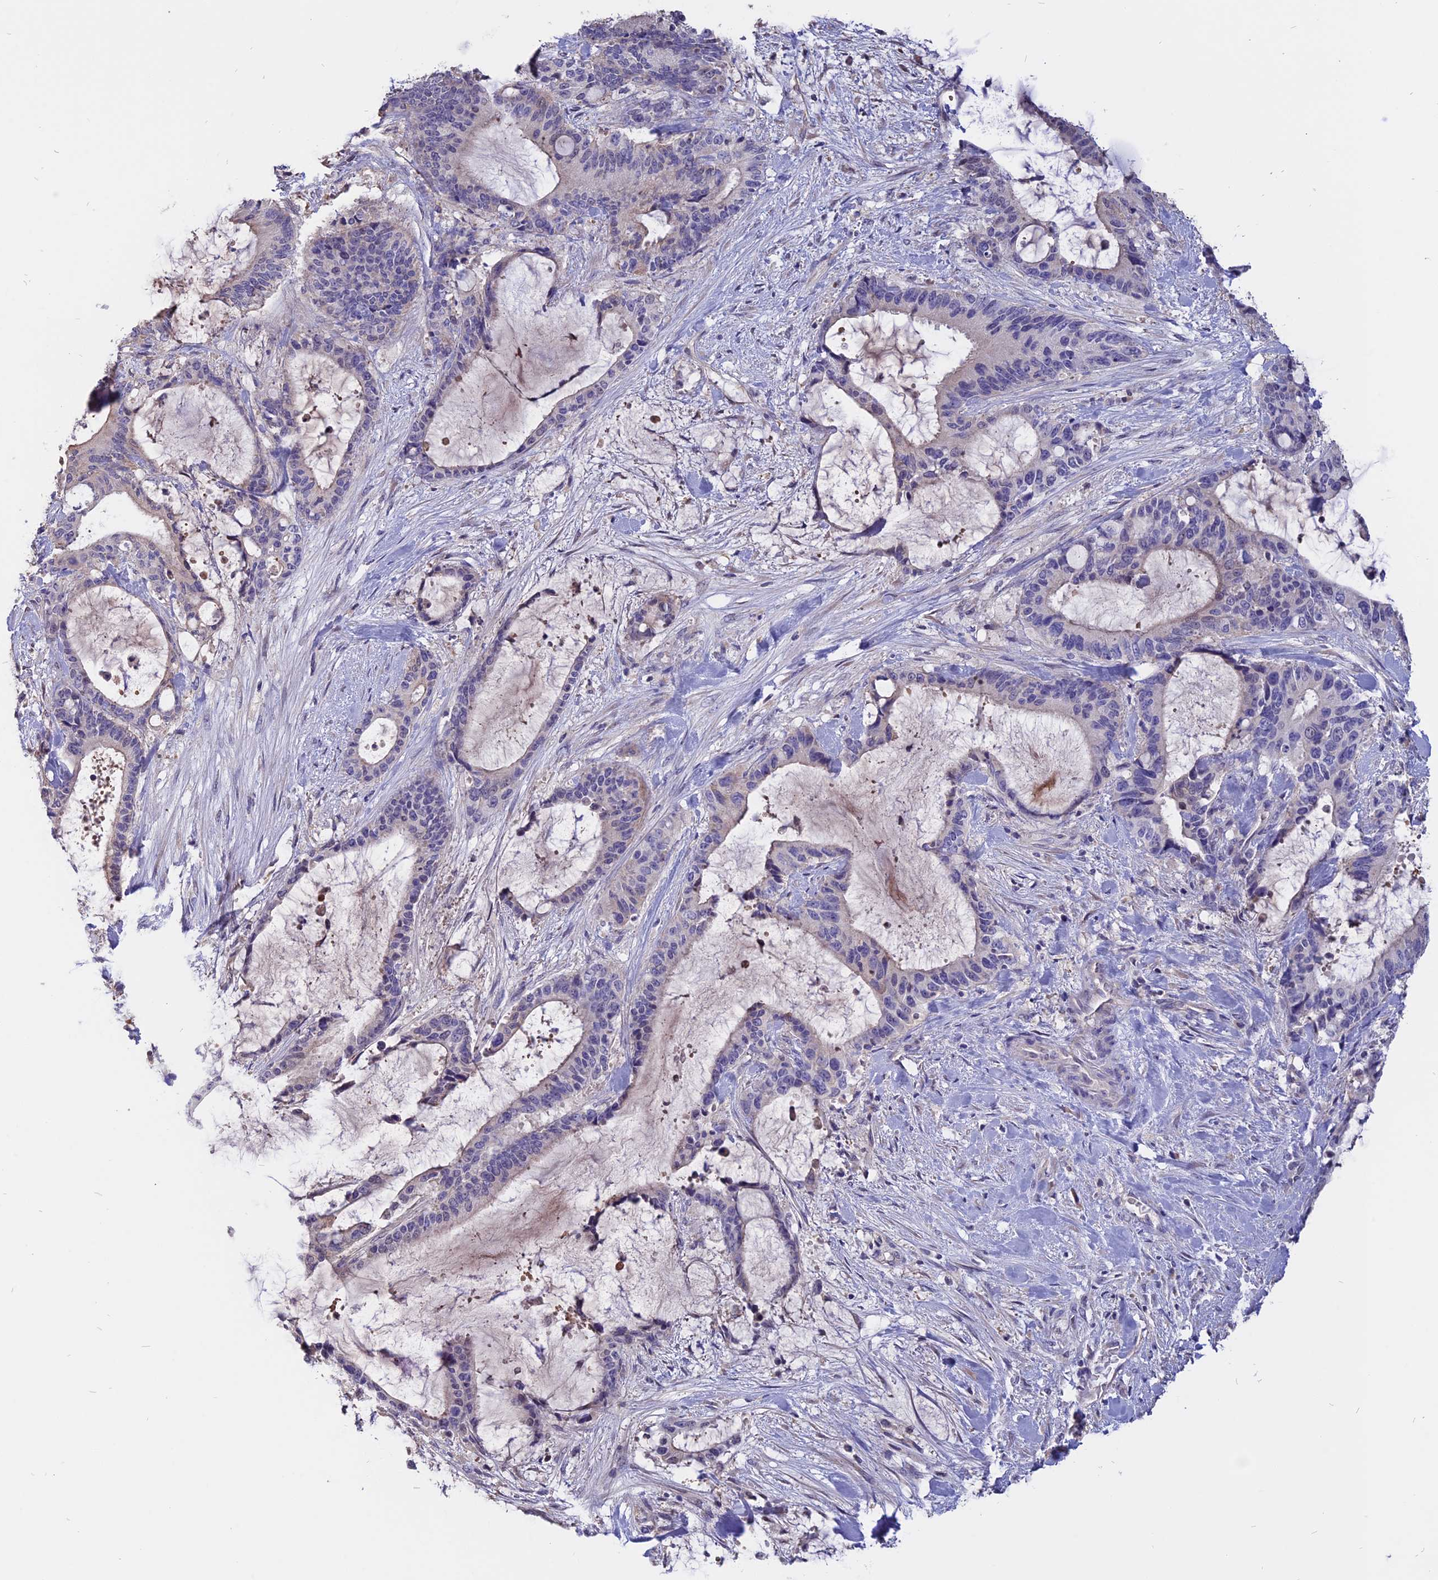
{"staining": {"intensity": "negative", "quantity": "none", "location": "none"}, "tissue": "liver cancer", "cell_type": "Tumor cells", "image_type": "cancer", "snomed": [{"axis": "morphology", "description": "Normal tissue, NOS"}, {"axis": "morphology", "description": "Cholangiocarcinoma"}, {"axis": "topography", "description": "Liver"}, {"axis": "topography", "description": "Peripheral nerve tissue"}], "caption": "DAB (3,3'-diaminobenzidine) immunohistochemical staining of human cholangiocarcinoma (liver) shows no significant staining in tumor cells.", "gene": "CARMIL2", "patient": {"sex": "female", "age": 73}}